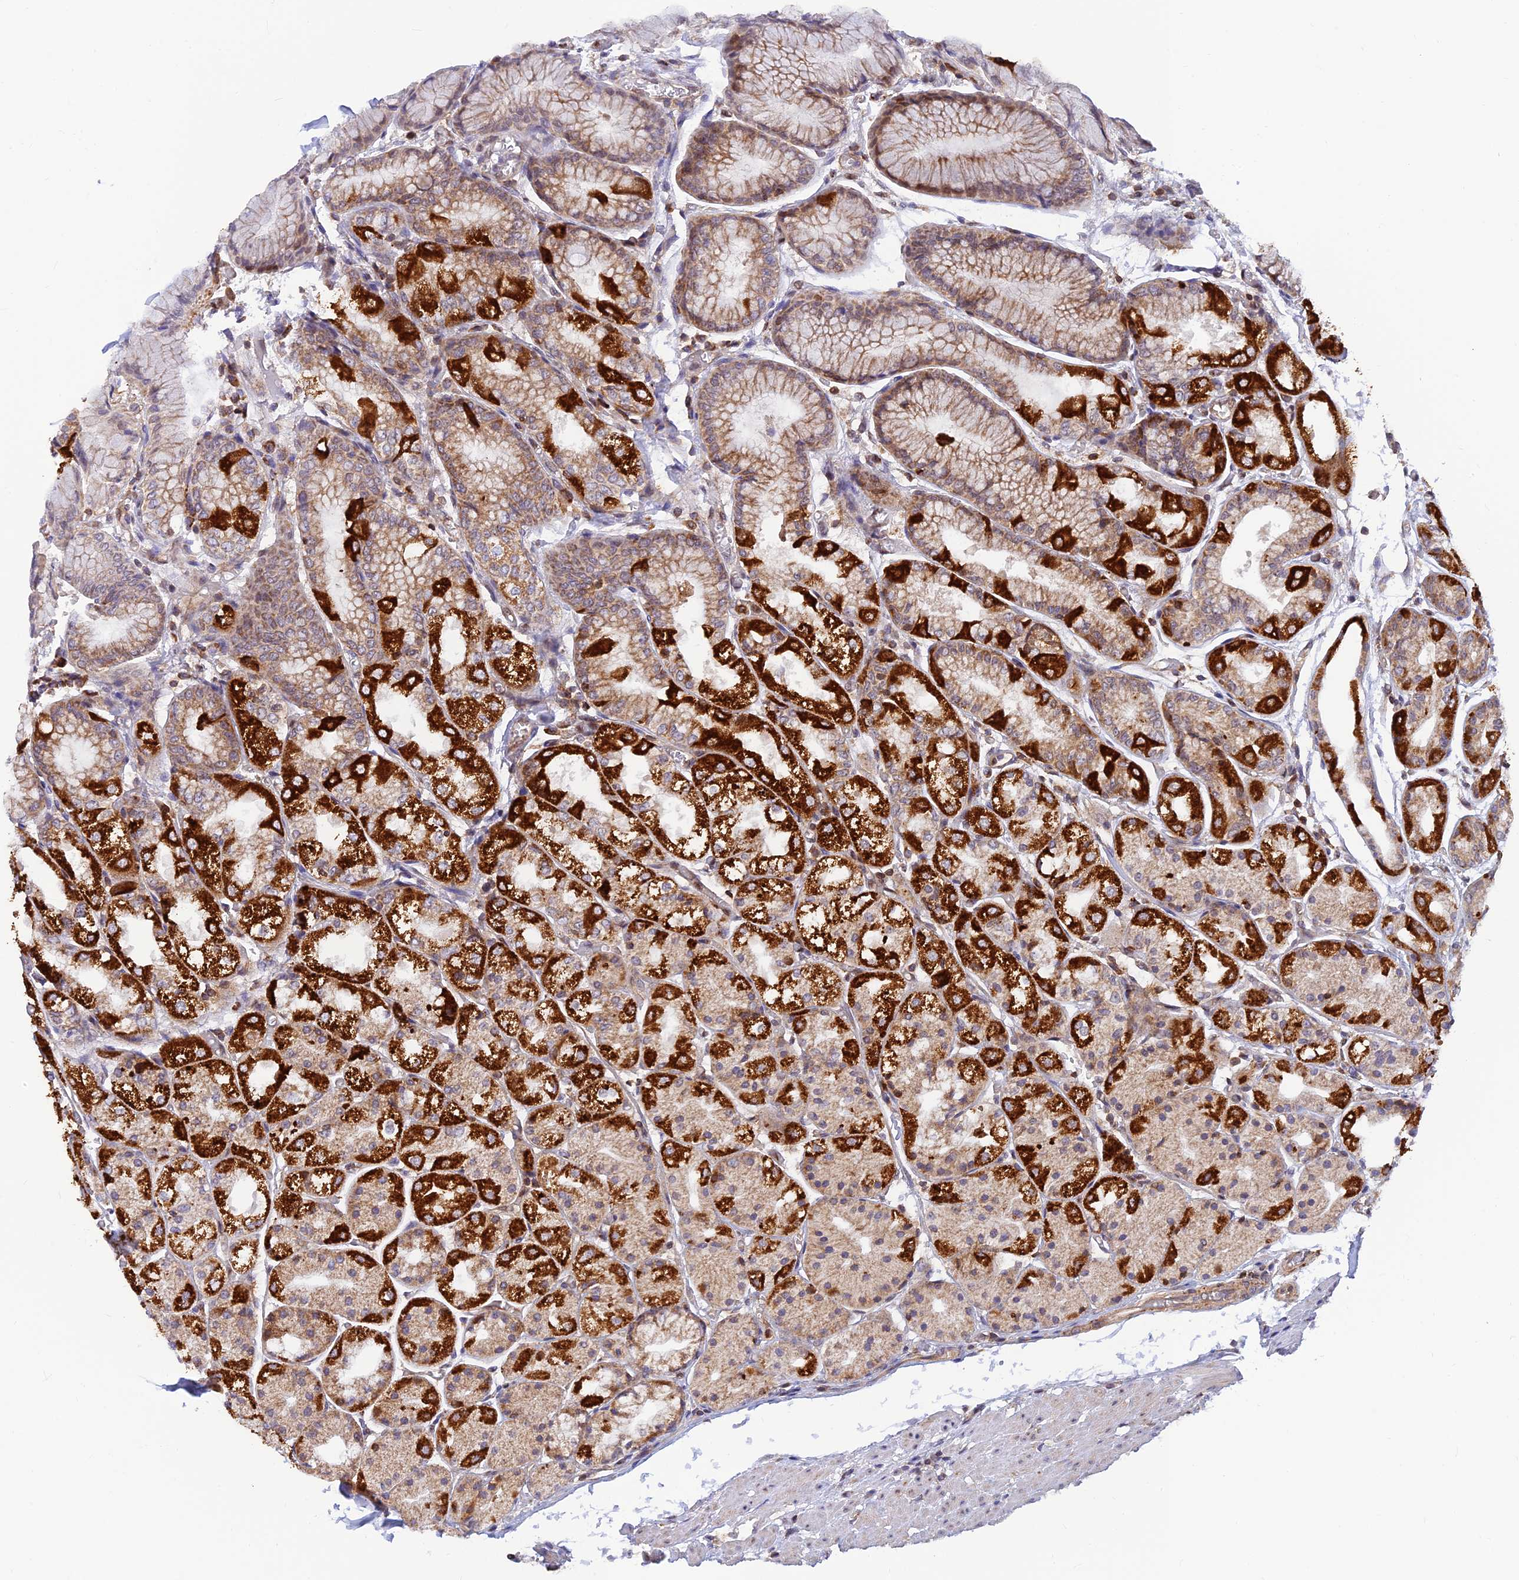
{"staining": {"intensity": "strong", "quantity": "25%-75%", "location": "cytoplasmic/membranous"}, "tissue": "stomach", "cell_type": "Glandular cells", "image_type": "normal", "snomed": [{"axis": "morphology", "description": "Normal tissue, NOS"}, {"axis": "topography", "description": "Stomach, upper"}], "caption": "DAB (3,3'-diaminobenzidine) immunohistochemical staining of unremarkable human stomach reveals strong cytoplasmic/membranous protein expression in approximately 25%-75% of glandular cells.", "gene": "LYSMD2", "patient": {"sex": "male", "age": 72}}